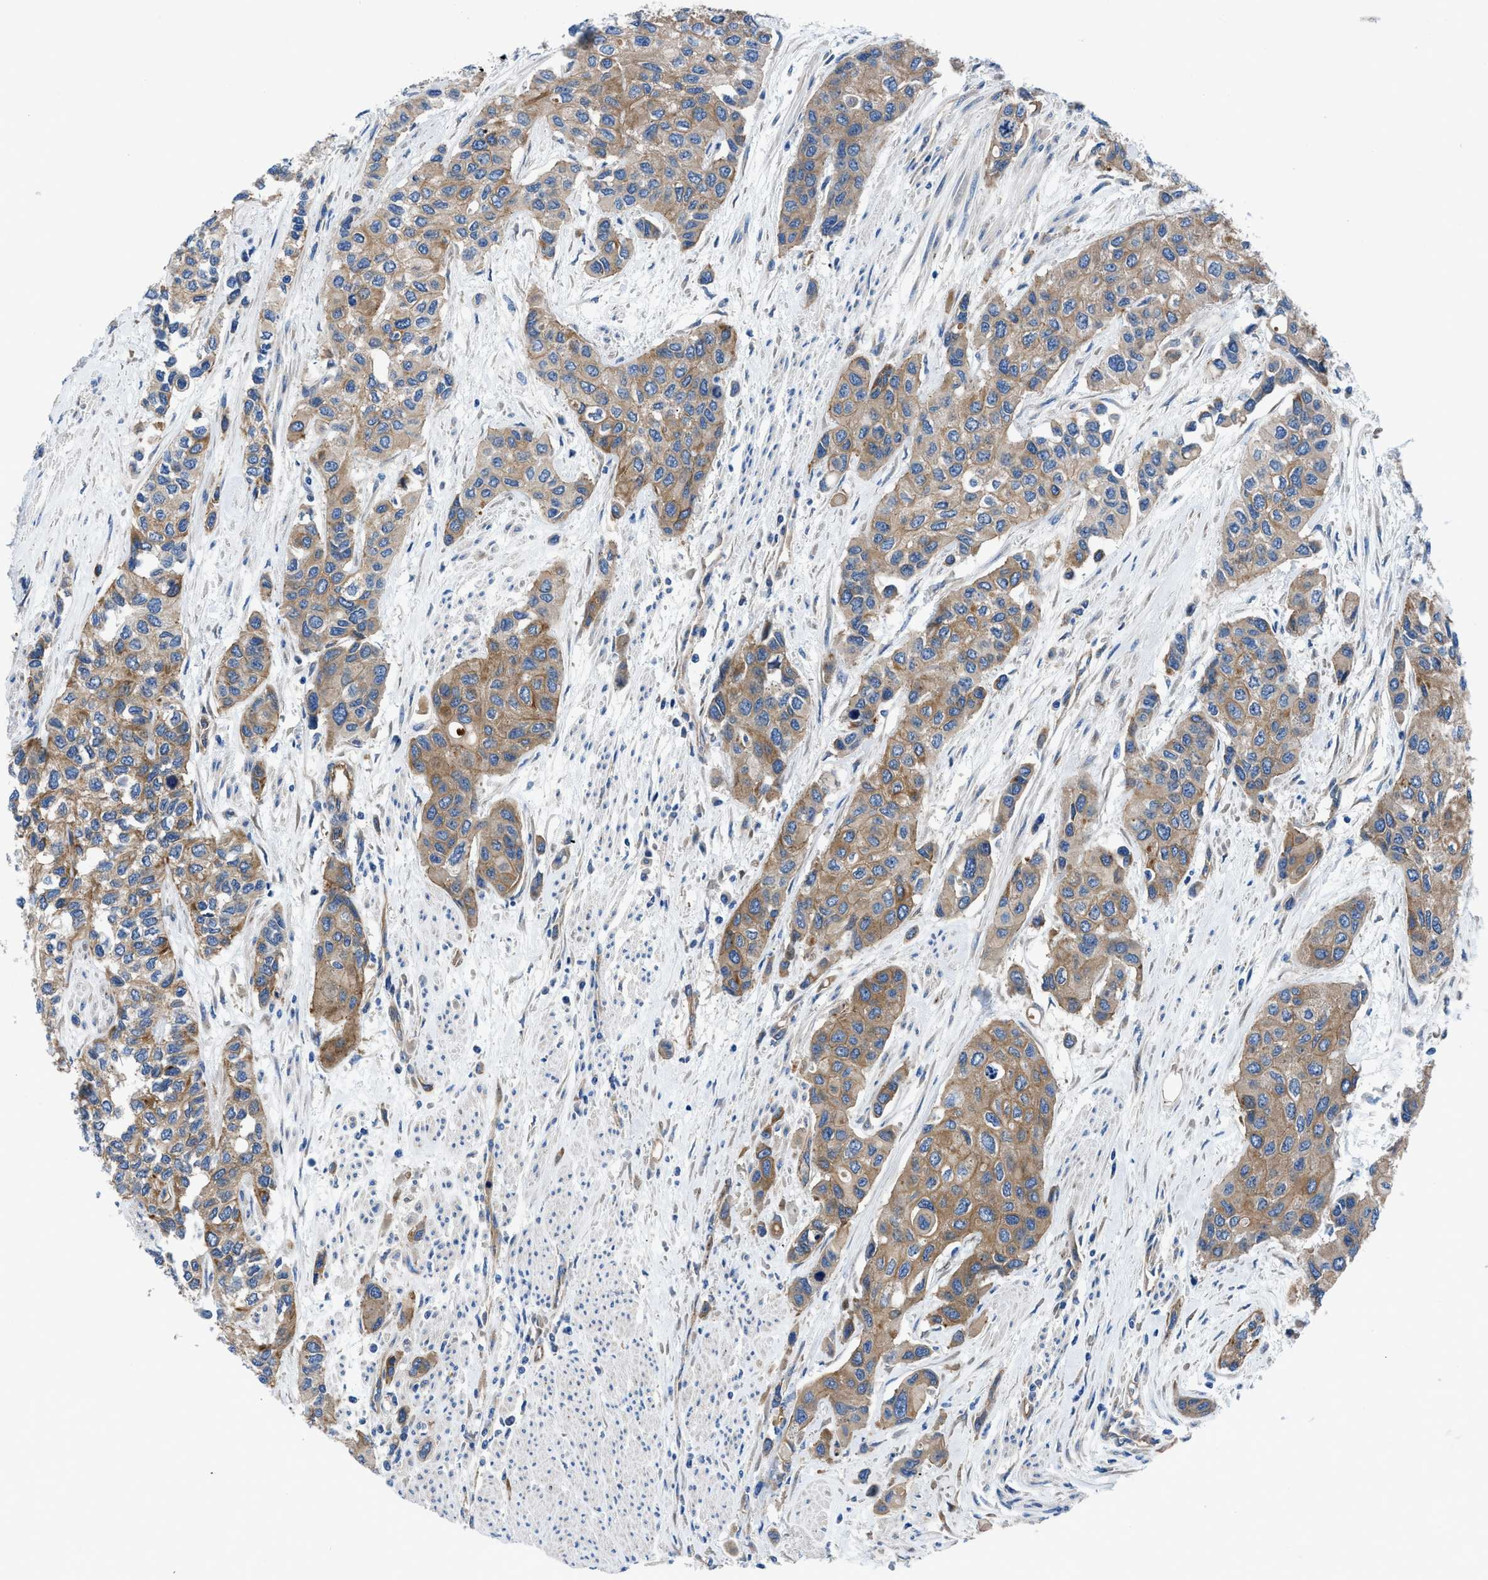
{"staining": {"intensity": "moderate", "quantity": ">75%", "location": "cytoplasmic/membranous"}, "tissue": "urothelial cancer", "cell_type": "Tumor cells", "image_type": "cancer", "snomed": [{"axis": "morphology", "description": "Urothelial carcinoma, High grade"}, {"axis": "topography", "description": "Urinary bladder"}], "caption": "Protein positivity by immunohistochemistry exhibits moderate cytoplasmic/membranous expression in approximately >75% of tumor cells in urothelial cancer. The protein of interest is stained brown, and the nuclei are stained in blue (DAB (3,3'-diaminobenzidine) IHC with brightfield microscopy, high magnification).", "gene": "TRIP4", "patient": {"sex": "female", "age": 56}}